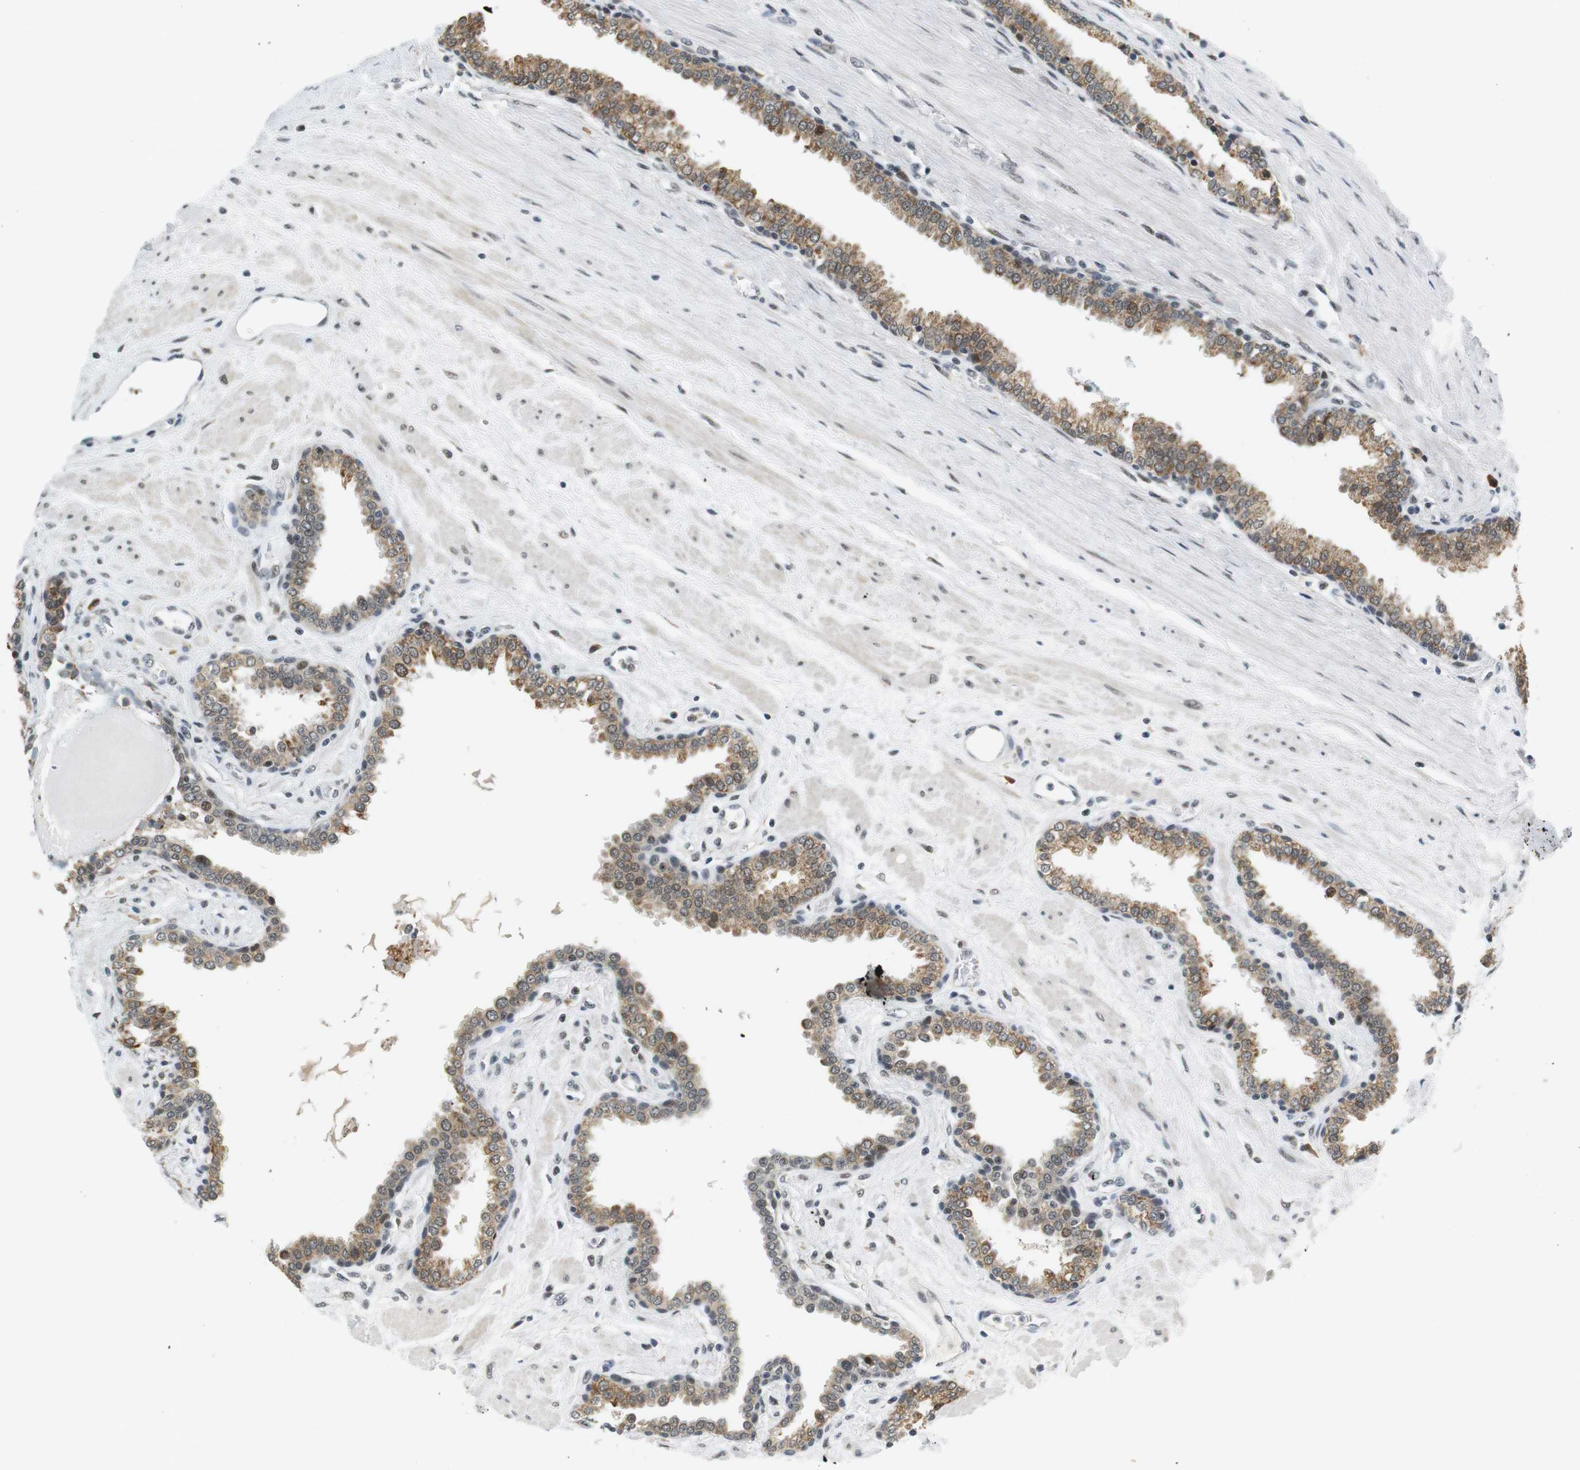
{"staining": {"intensity": "moderate", "quantity": "25%-75%", "location": "cytoplasmic/membranous,nuclear"}, "tissue": "prostate", "cell_type": "Glandular cells", "image_type": "normal", "snomed": [{"axis": "morphology", "description": "Normal tissue, NOS"}, {"axis": "topography", "description": "Prostate"}], "caption": "Prostate stained with DAB immunohistochemistry (IHC) shows medium levels of moderate cytoplasmic/membranous,nuclear expression in about 25%-75% of glandular cells.", "gene": "RNF38", "patient": {"sex": "male", "age": 51}}